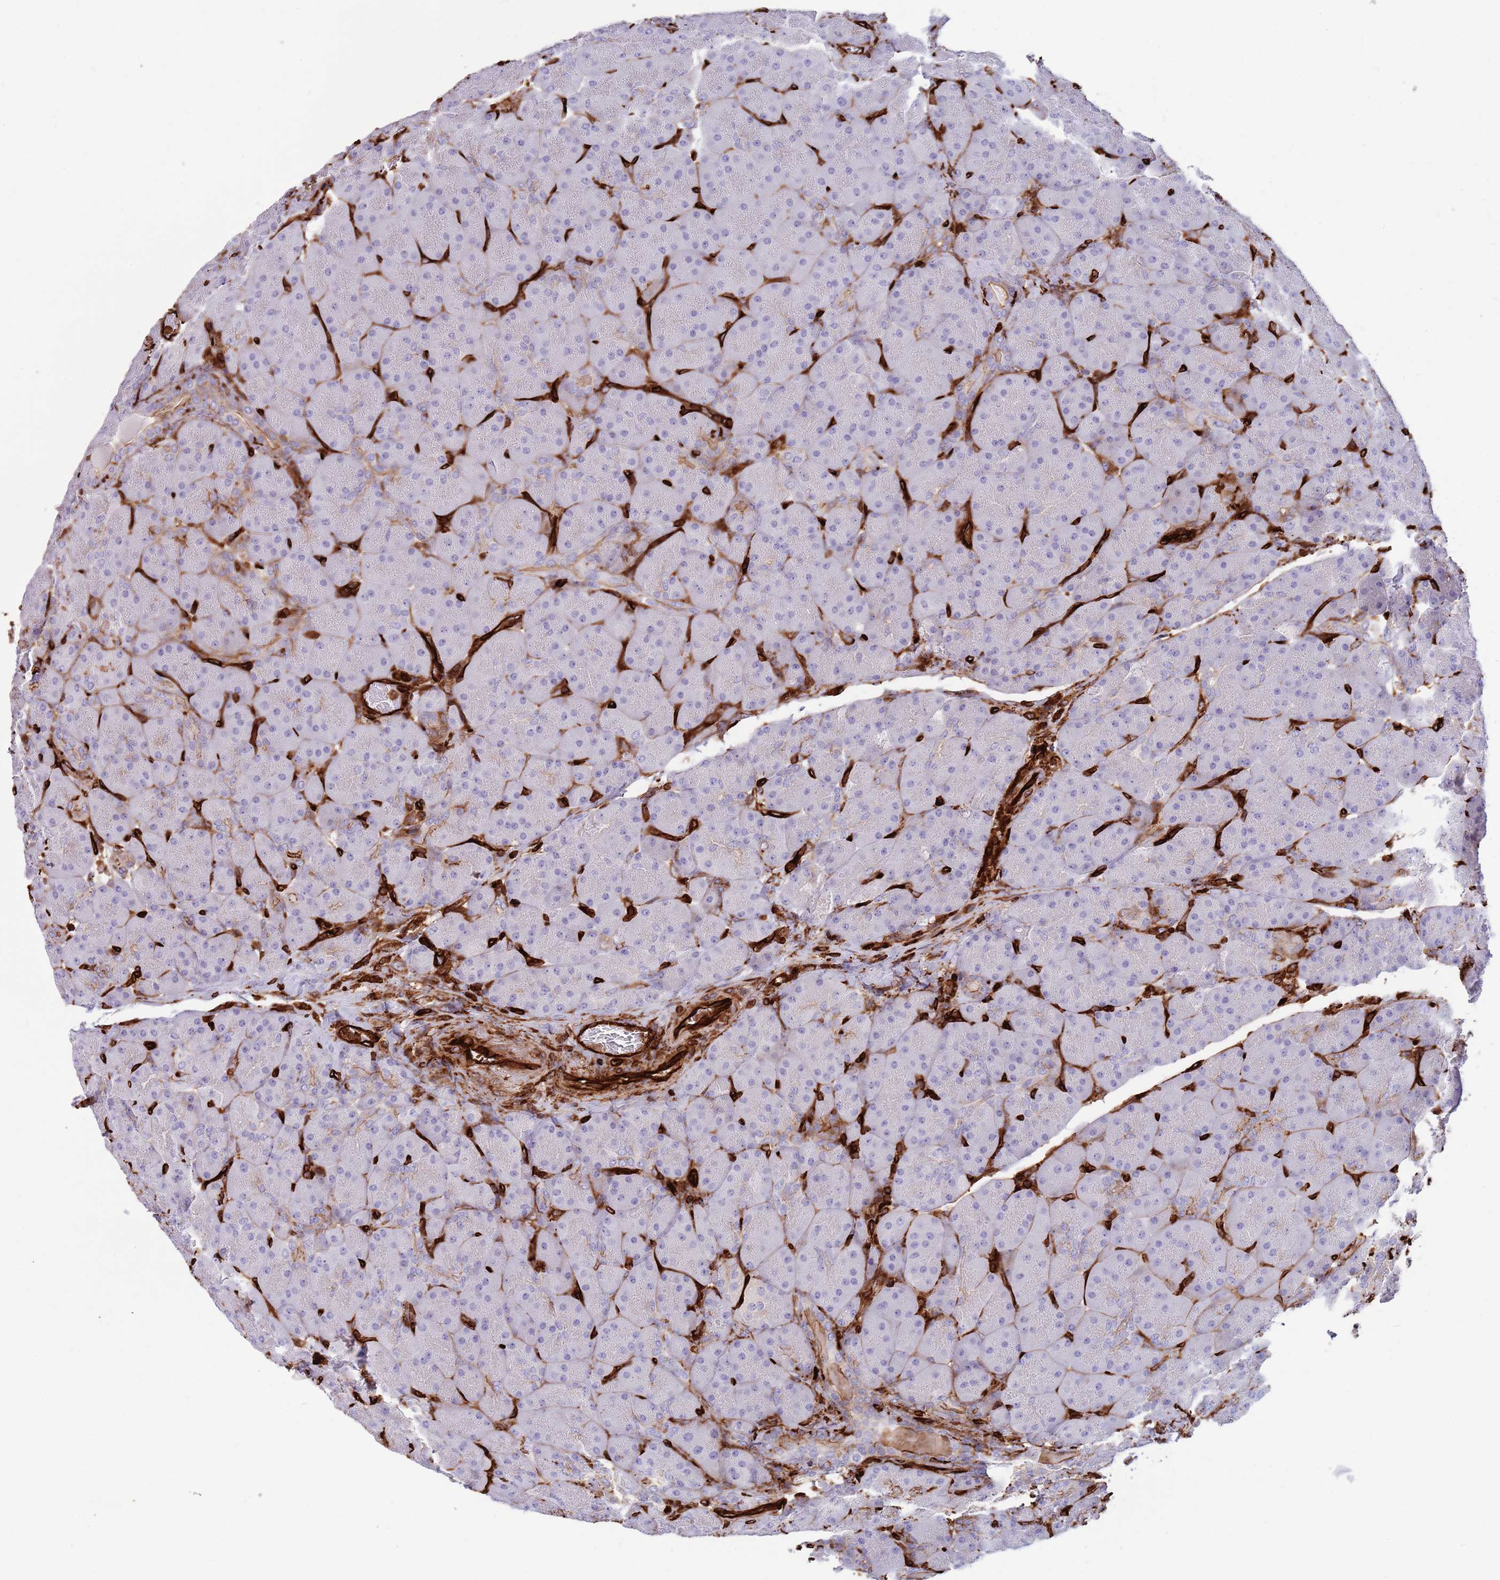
{"staining": {"intensity": "negative", "quantity": "none", "location": "none"}, "tissue": "pancreas", "cell_type": "Exocrine glandular cells", "image_type": "normal", "snomed": [{"axis": "morphology", "description": "Normal tissue, NOS"}, {"axis": "topography", "description": "Pancreas"}], "caption": "This is a image of immunohistochemistry (IHC) staining of unremarkable pancreas, which shows no positivity in exocrine glandular cells. (Brightfield microscopy of DAB (3,3'-diaminobenzidine) immunohistochemistry (IHC) at high magnification).", "gene": "KBTBD6", "patient": {"sex": "male", "age": 66}}